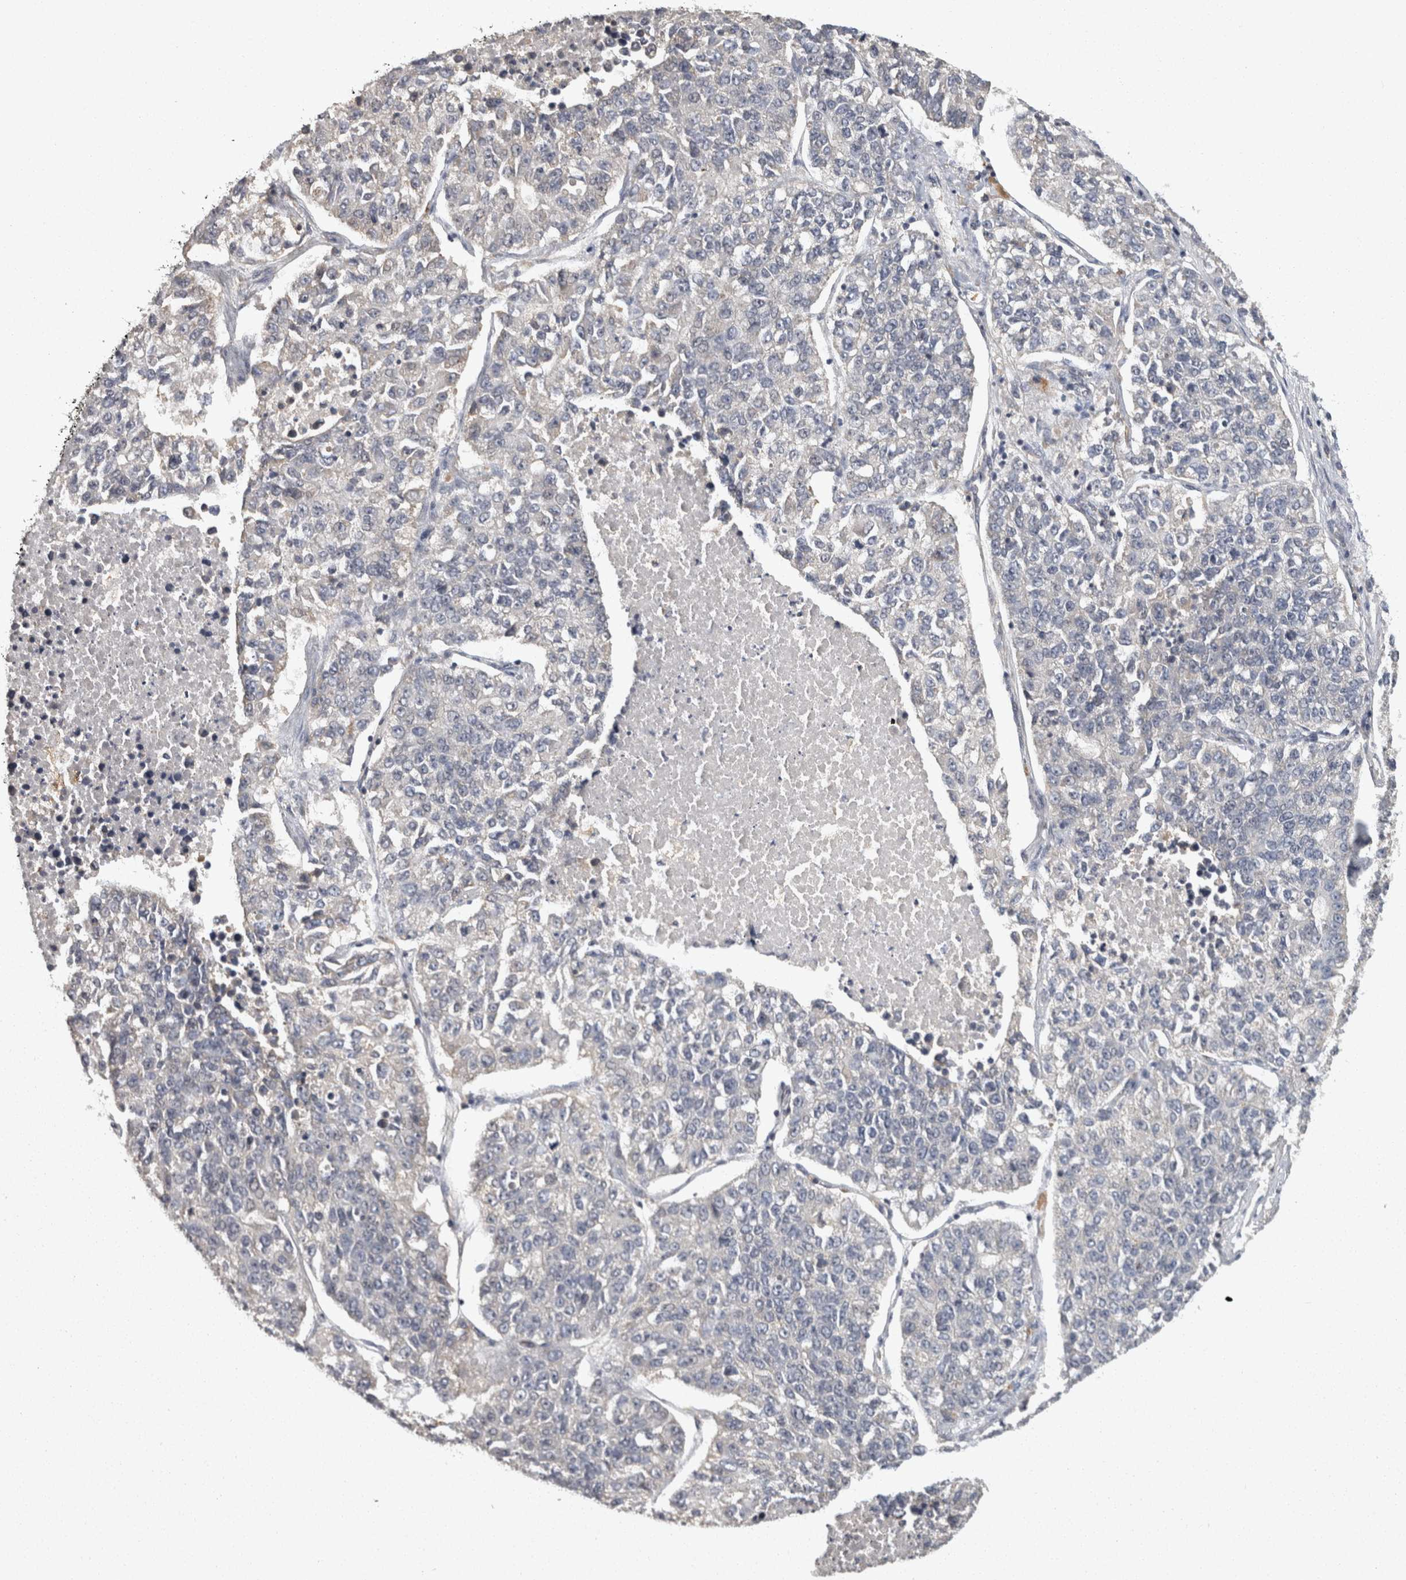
{"staining": {"intensity": "negative", "quantity": "none", "location": "none"}, "tissue": "lung cancer", "cell_type": "Tumor cells", "image_type": "cancer", "snomed": [{"axis": "morphology", "description": "Adenocarcinoma, NOS"}, {"axis": "topography", "description": "Lung"}], "caption": "A micrograph of lung cancer (adenocarcinoma) stained for a protein shows no brown staining in tumor cells. (IHC, brightfield microscopy, high magnification).", "gene": "ACAT2", "patient": {"sex": "male", "age": 49}}